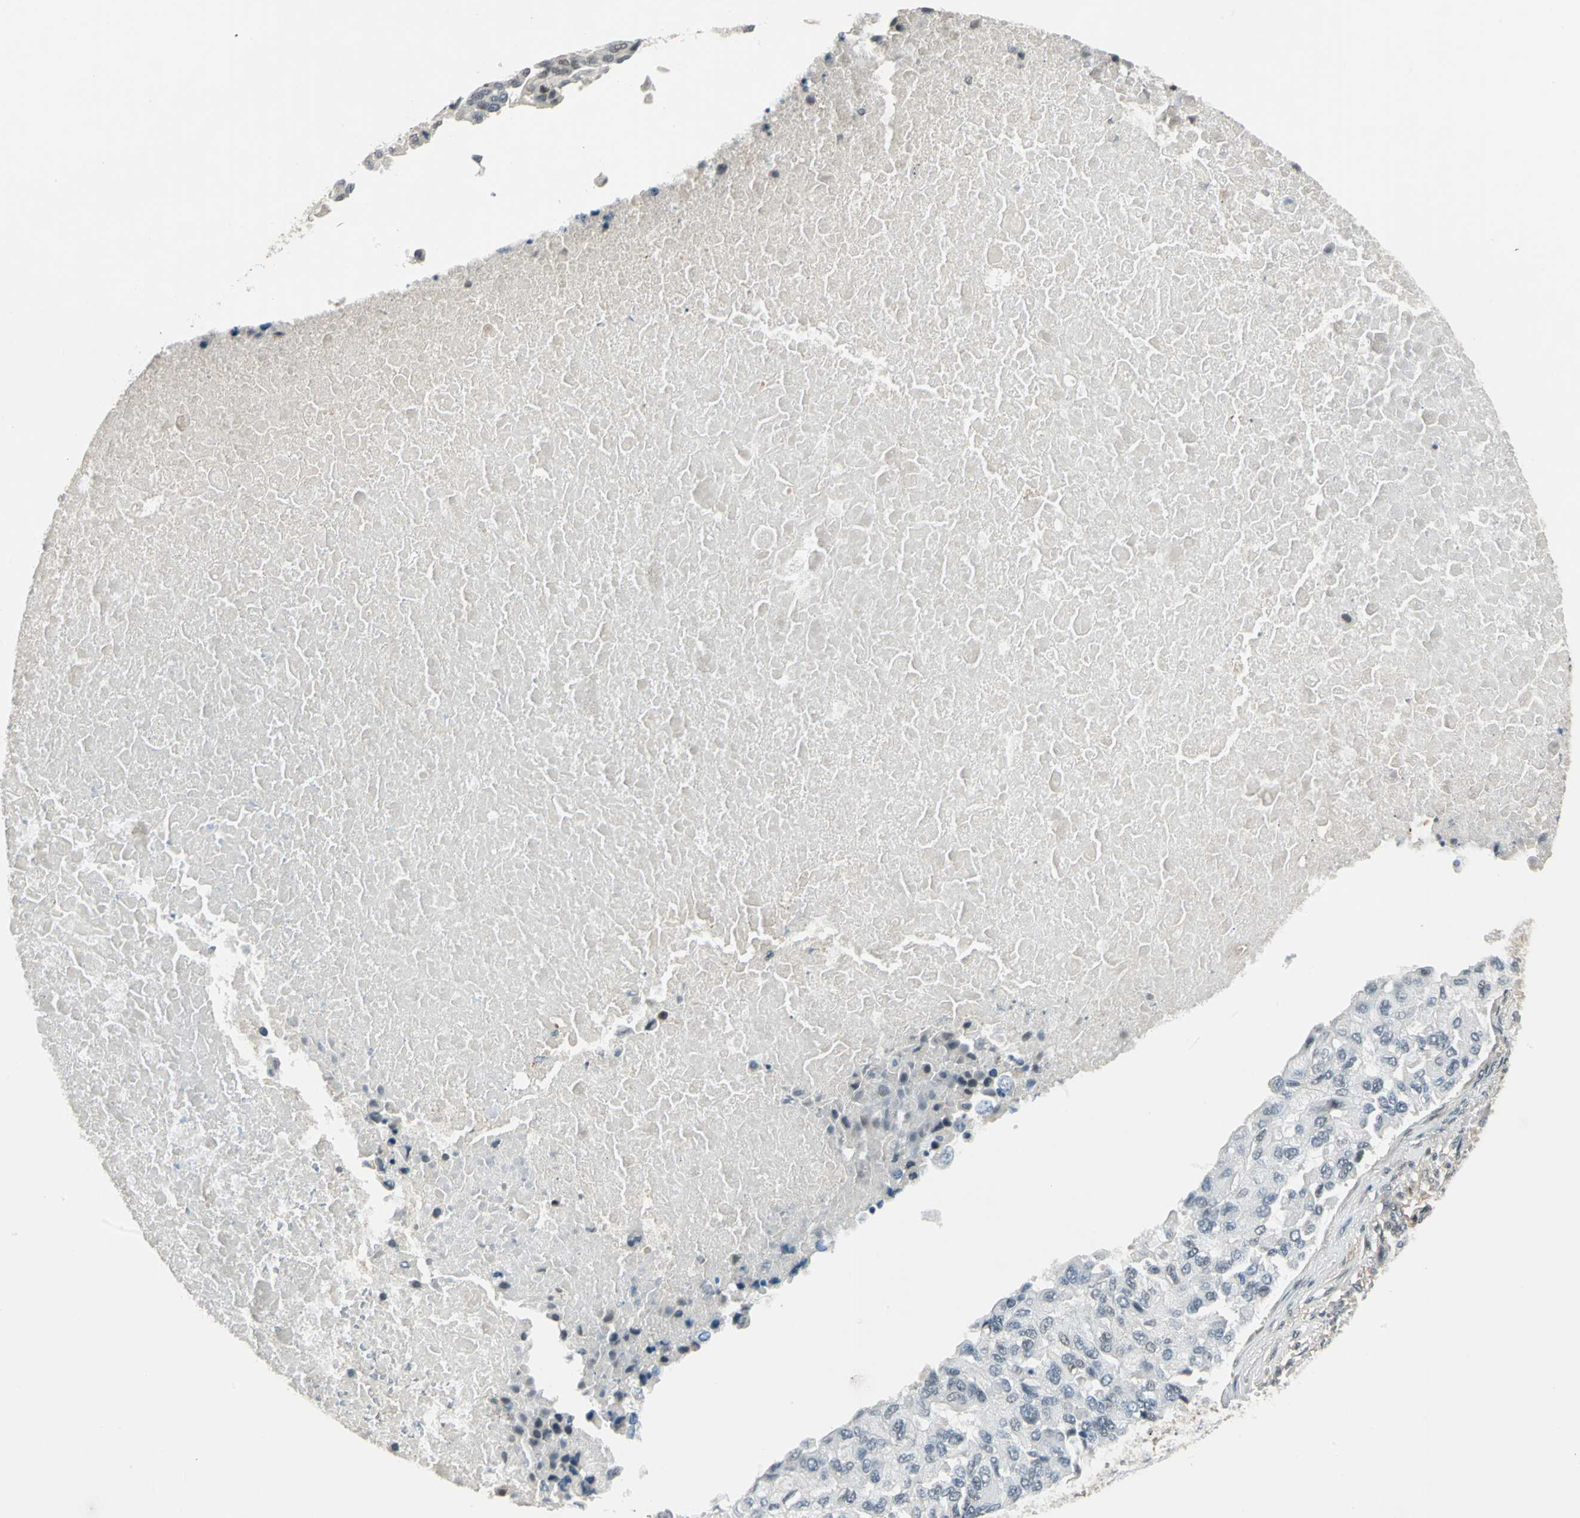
{"staining": {"intensity": "negative", "quantity": "none", "location": "none"}, "tissue": "breast cancer", "cell_type": "Tumor cells", "image_type": "cancer", "snomed": [{"axis": "morphology", "description": "Normal tissue, NOS"}, {"axis": "morphology", "description": "Duct carcinoma"}, {"axis": "topography", "description": "Breast"}], "caption": "Protein analysis of breast infiltrating ductal carcinoma displays no significant positivity in tumor cells.", "gene": "NR2C2", "patient": {"sex": "female", "age": 49}}